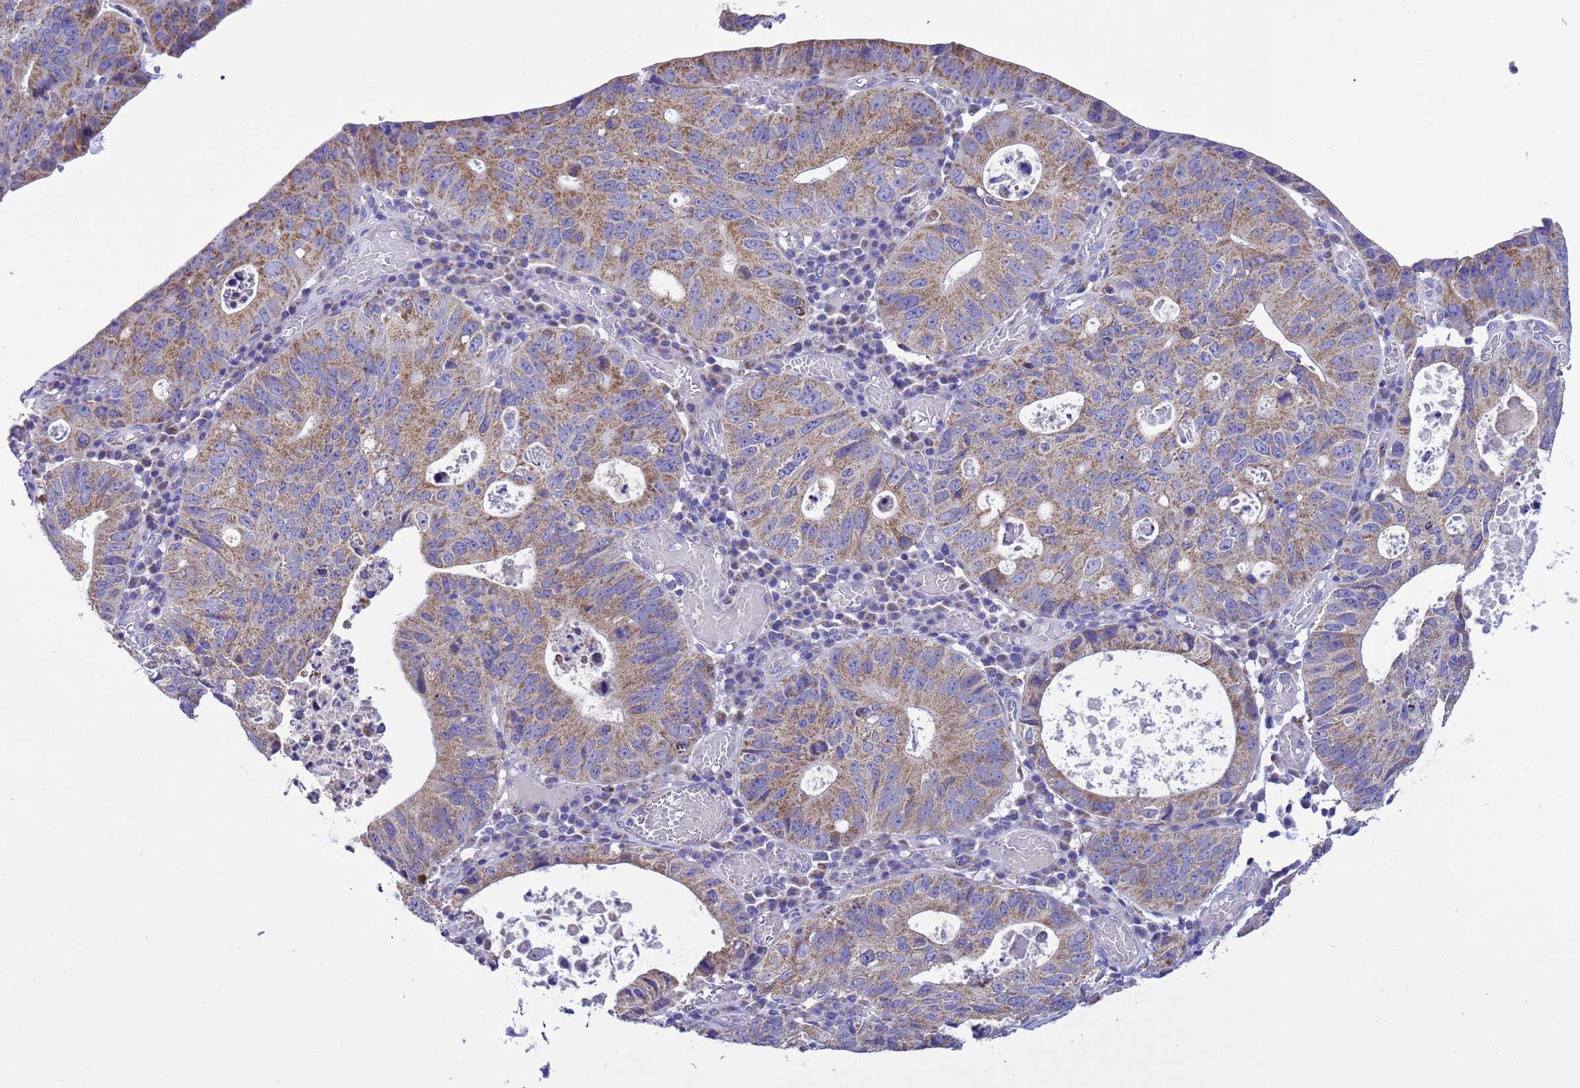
{"staining": {"intensity": "moderate", "quantity": "25%-75%", "location": "cytoplasmic/membranous"}, "tissue": "stomach cancer", "cell_type": "Tumor cells", "image_type": "cancer", "snomed": [{"axis": "morphology", "description": "Adenocarcinoma, NOS"}, {"axis": "topography", "description": "Stomach"}], "caption": "Tumor cells exhibit medium levels of moderate cytoplasmic/membranous positivity in about 25%-75% of cells in human stomach cancer (adenocarcinoma).", "gene": "CCDC191", "patient": {"sex": "male", "age": 59}}